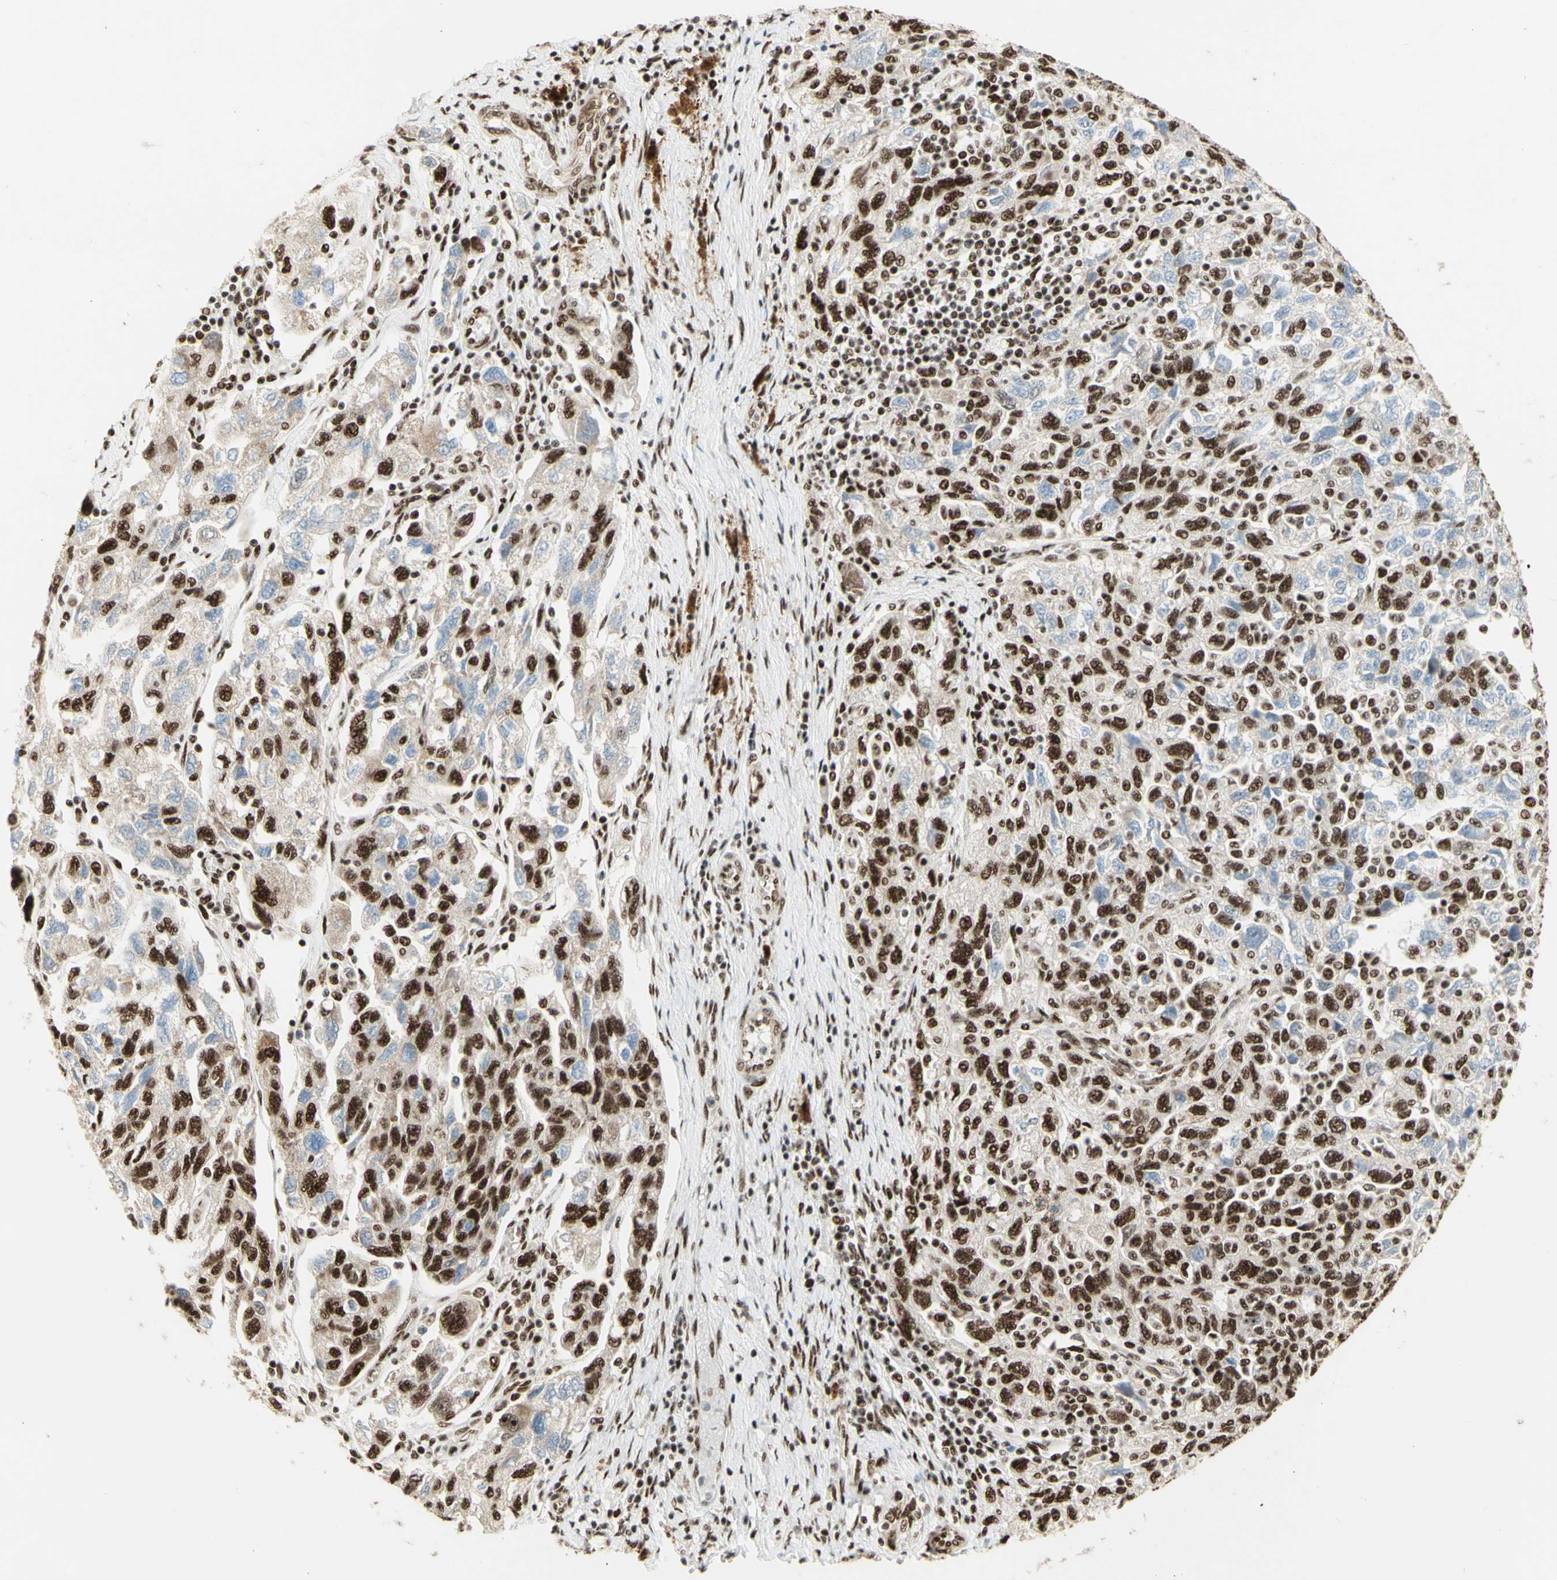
{"staining": {"intensity": "strong", "quantity": "25%-75%", "location": "nuclear"}, "tissue": "ovarian cancer", "cell_type": "Tumor cells", "image_type": "cancer", "snomed": [{"axis": "morphology", "description": "Carcinoma, NOS"}, {"axis": "morphology", "description": "Cystadenocarcinoma, serous, NOS"}, {"axis": "topography", "description": "Ovary"}], "caption": "High-magnification brightfield microscopy of ovarian carcinoma stained with DAB (3,3'-diaminobenzidine) (brown) and counterstained with hematoxylin (blue). tumor cells exhibit strong nuclear positivity is present in approximately25%-75% of cells. (Brightfield microscopy of DAB IHC at high magnification).", "gene": "DHX9", "patient": {"sex": "female", "age": 69}}